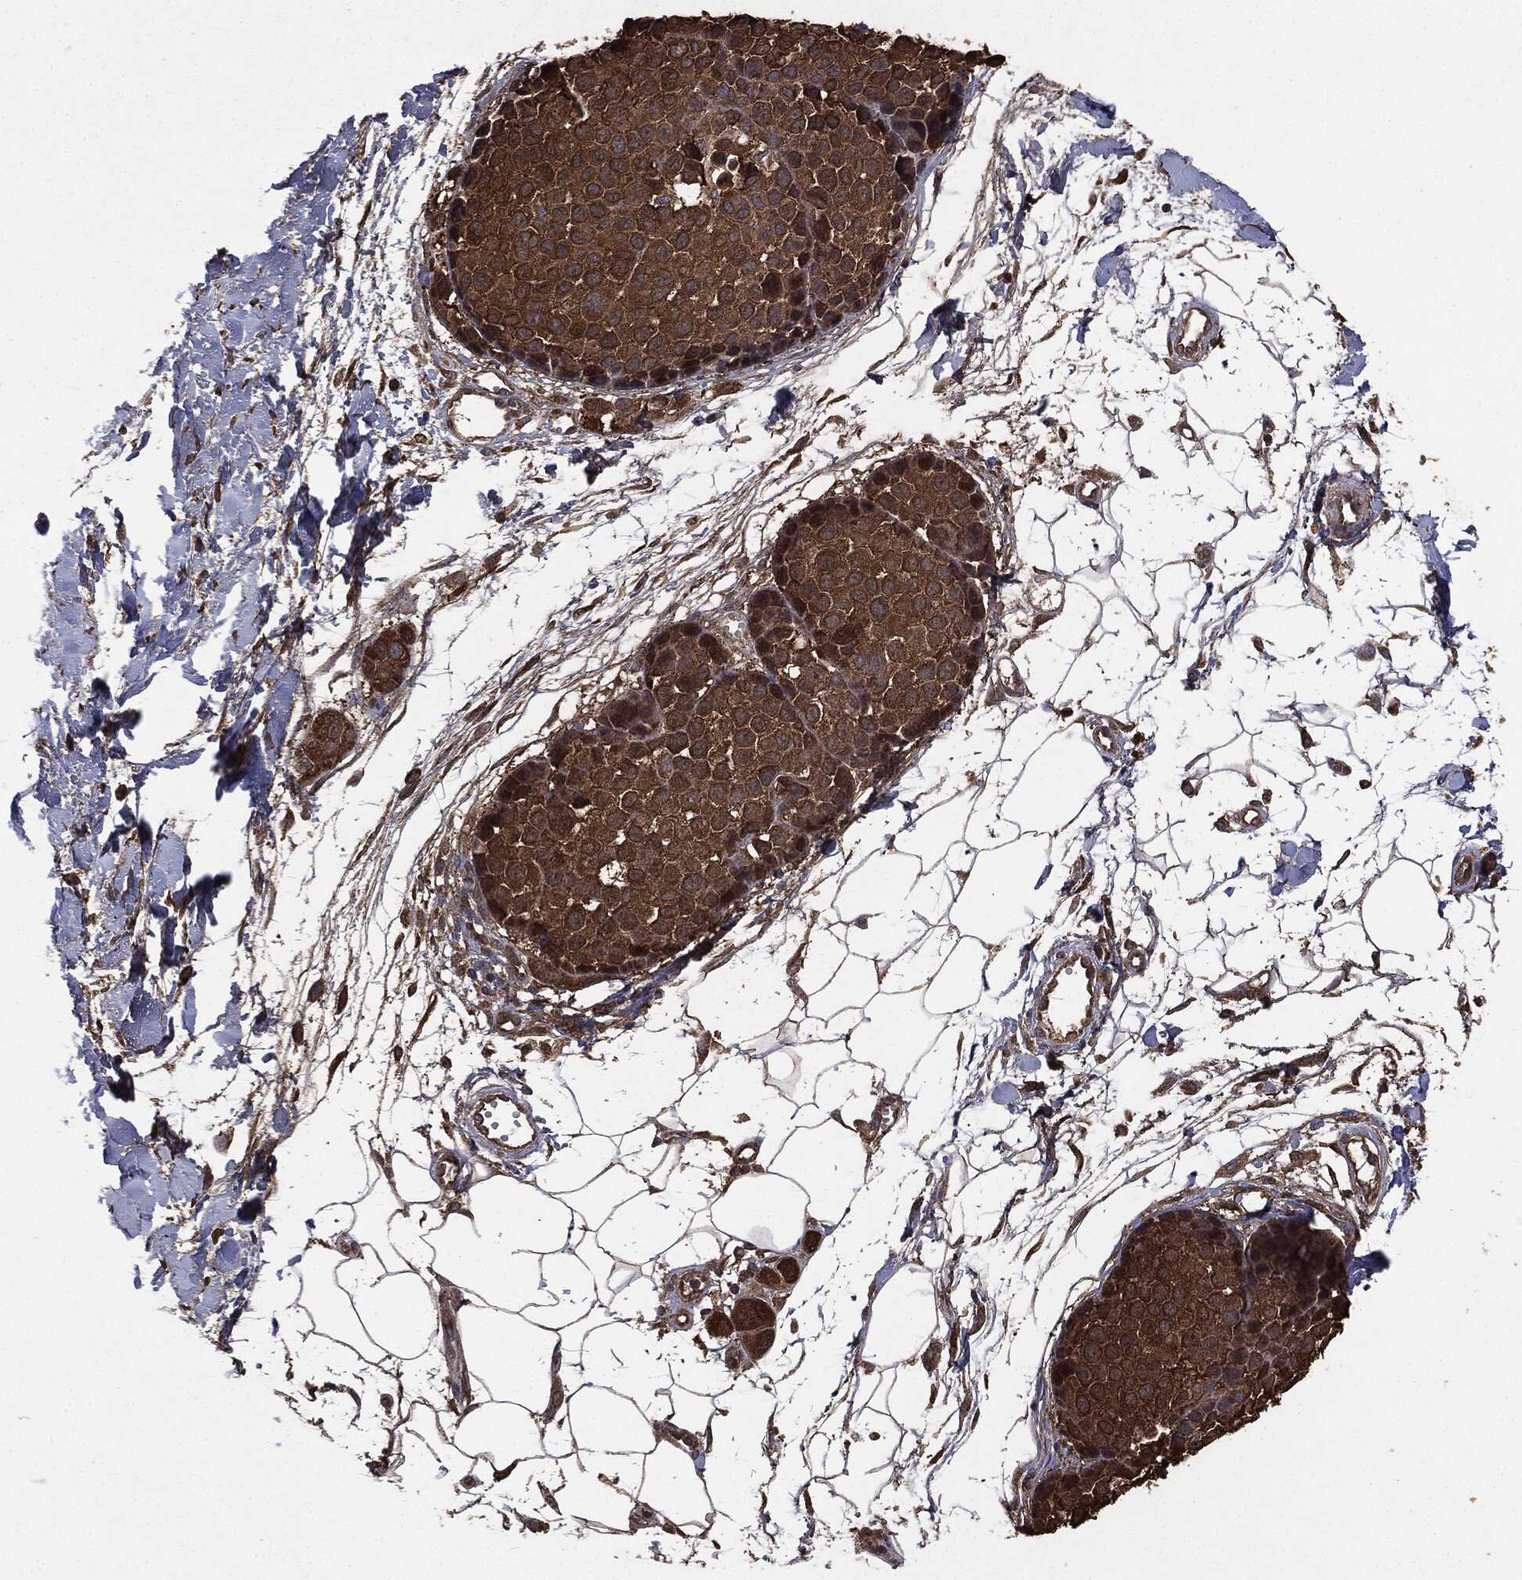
{"staining": {"intensity": "strong", "quantity": ">75%", "location": "cytoplasmic/membranous"}, "tissue": "melanoma", "cell_type": "Tumor cells", "image_type": "cancer", "snomed": [{"axis": "morphology", "description": "Malignant melanoma, NOS"}, {"axis": "topography", "description": "Skin"}], "caption": "This image demonstrates malignant melanoma stained with IHC to label a protein in brown. The cytoplasmic/membranous of tumor cells show strong positivity for the protein. Nuclei are counter-stained blue.", "gene": "NME1", "patient": {"sex": "female", "age": 86}}